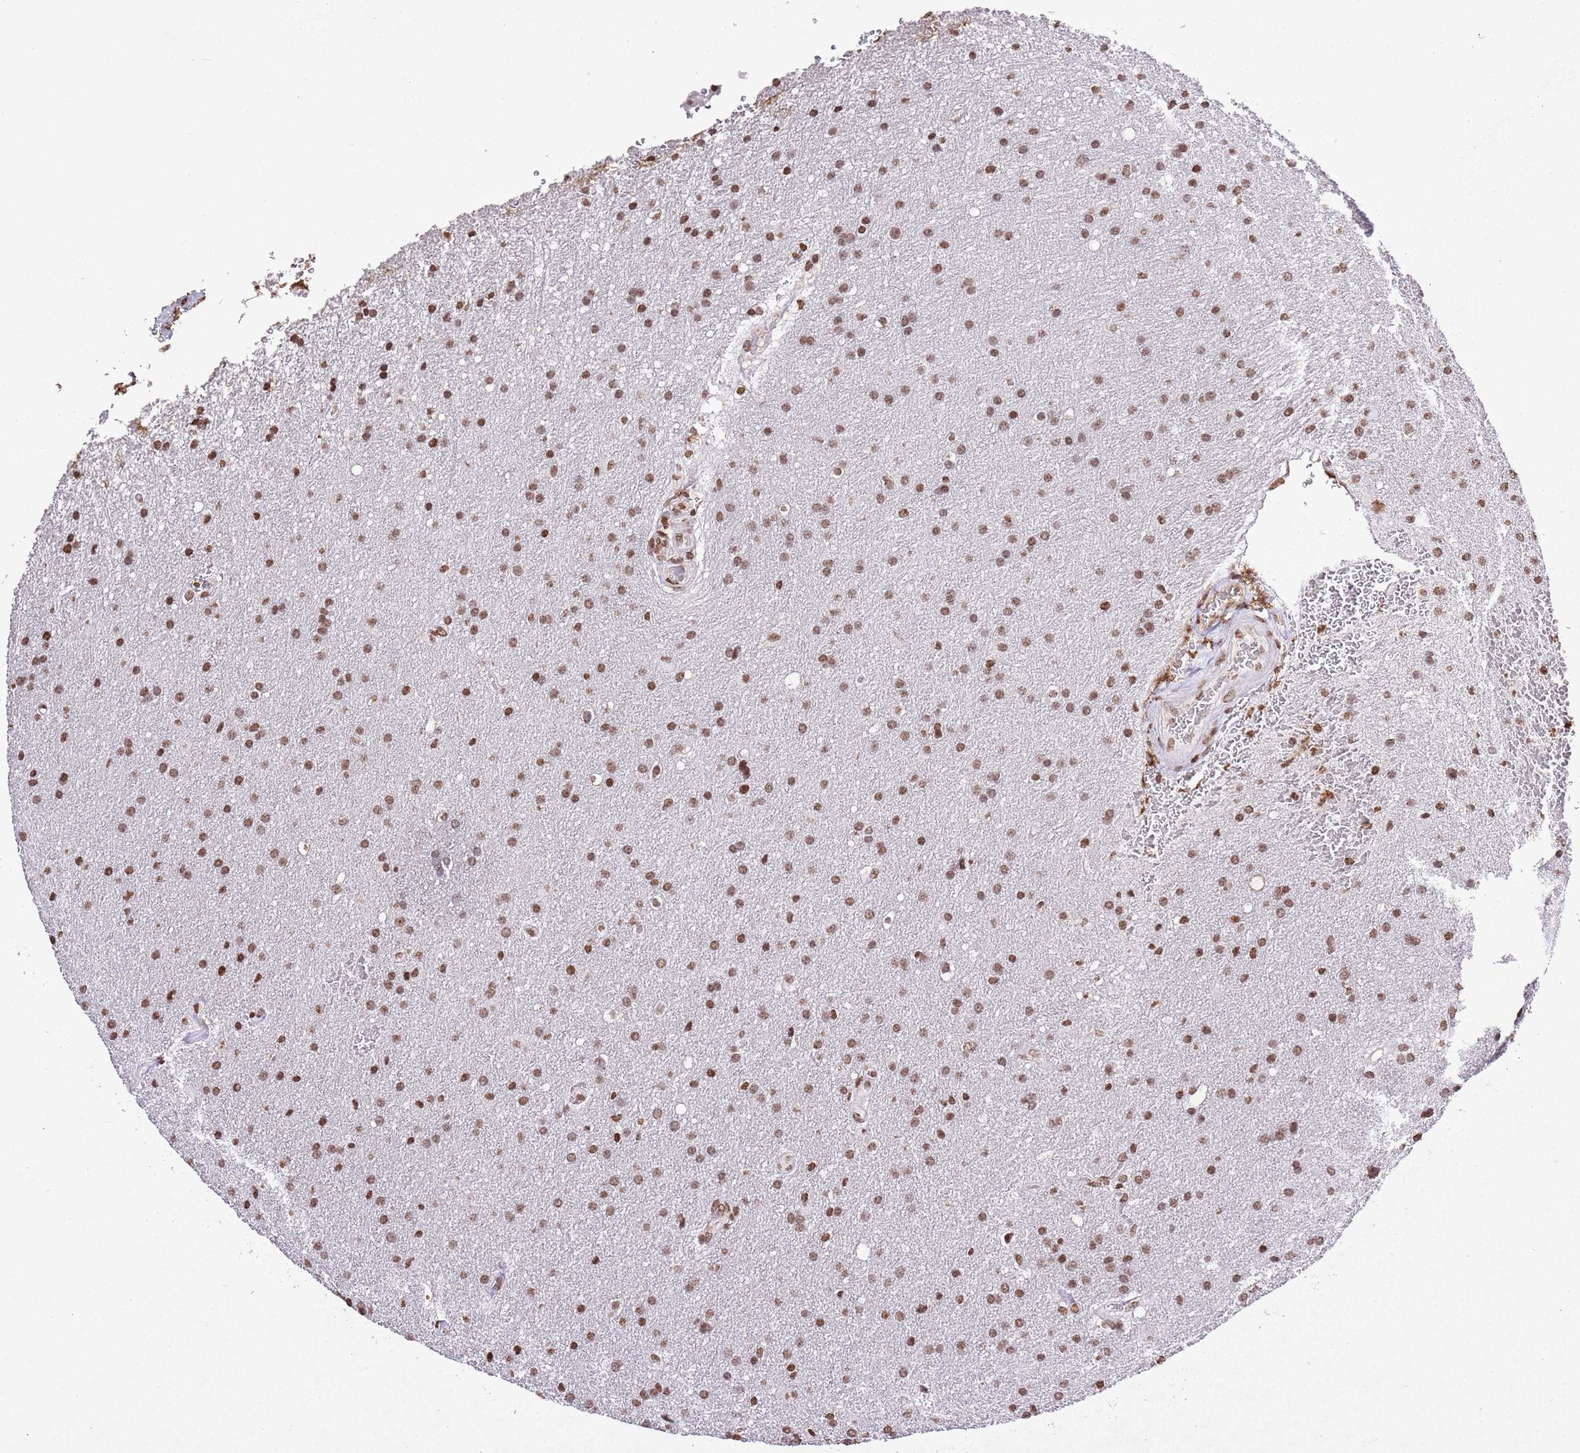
{"staining": {"intensity": "moderate", "quantity": ">75%", "location": "nuclear"}, "tissue": "glioma", "cell_type": "Tumor cells", "image_type": "cancer", "snomed": [{"axis": "morphology", "description": "Glioma, malignant, Low grade"}, {"axis": "topography", "description": "Brain"}], "caption": "Moderate nuclear positivity for a protein is seen in approximately >75% of tumor cells of malignant low-grade glioma using IHC.", "gene": "BMAL1", "patient": {"sex": "female", "age": 32}}